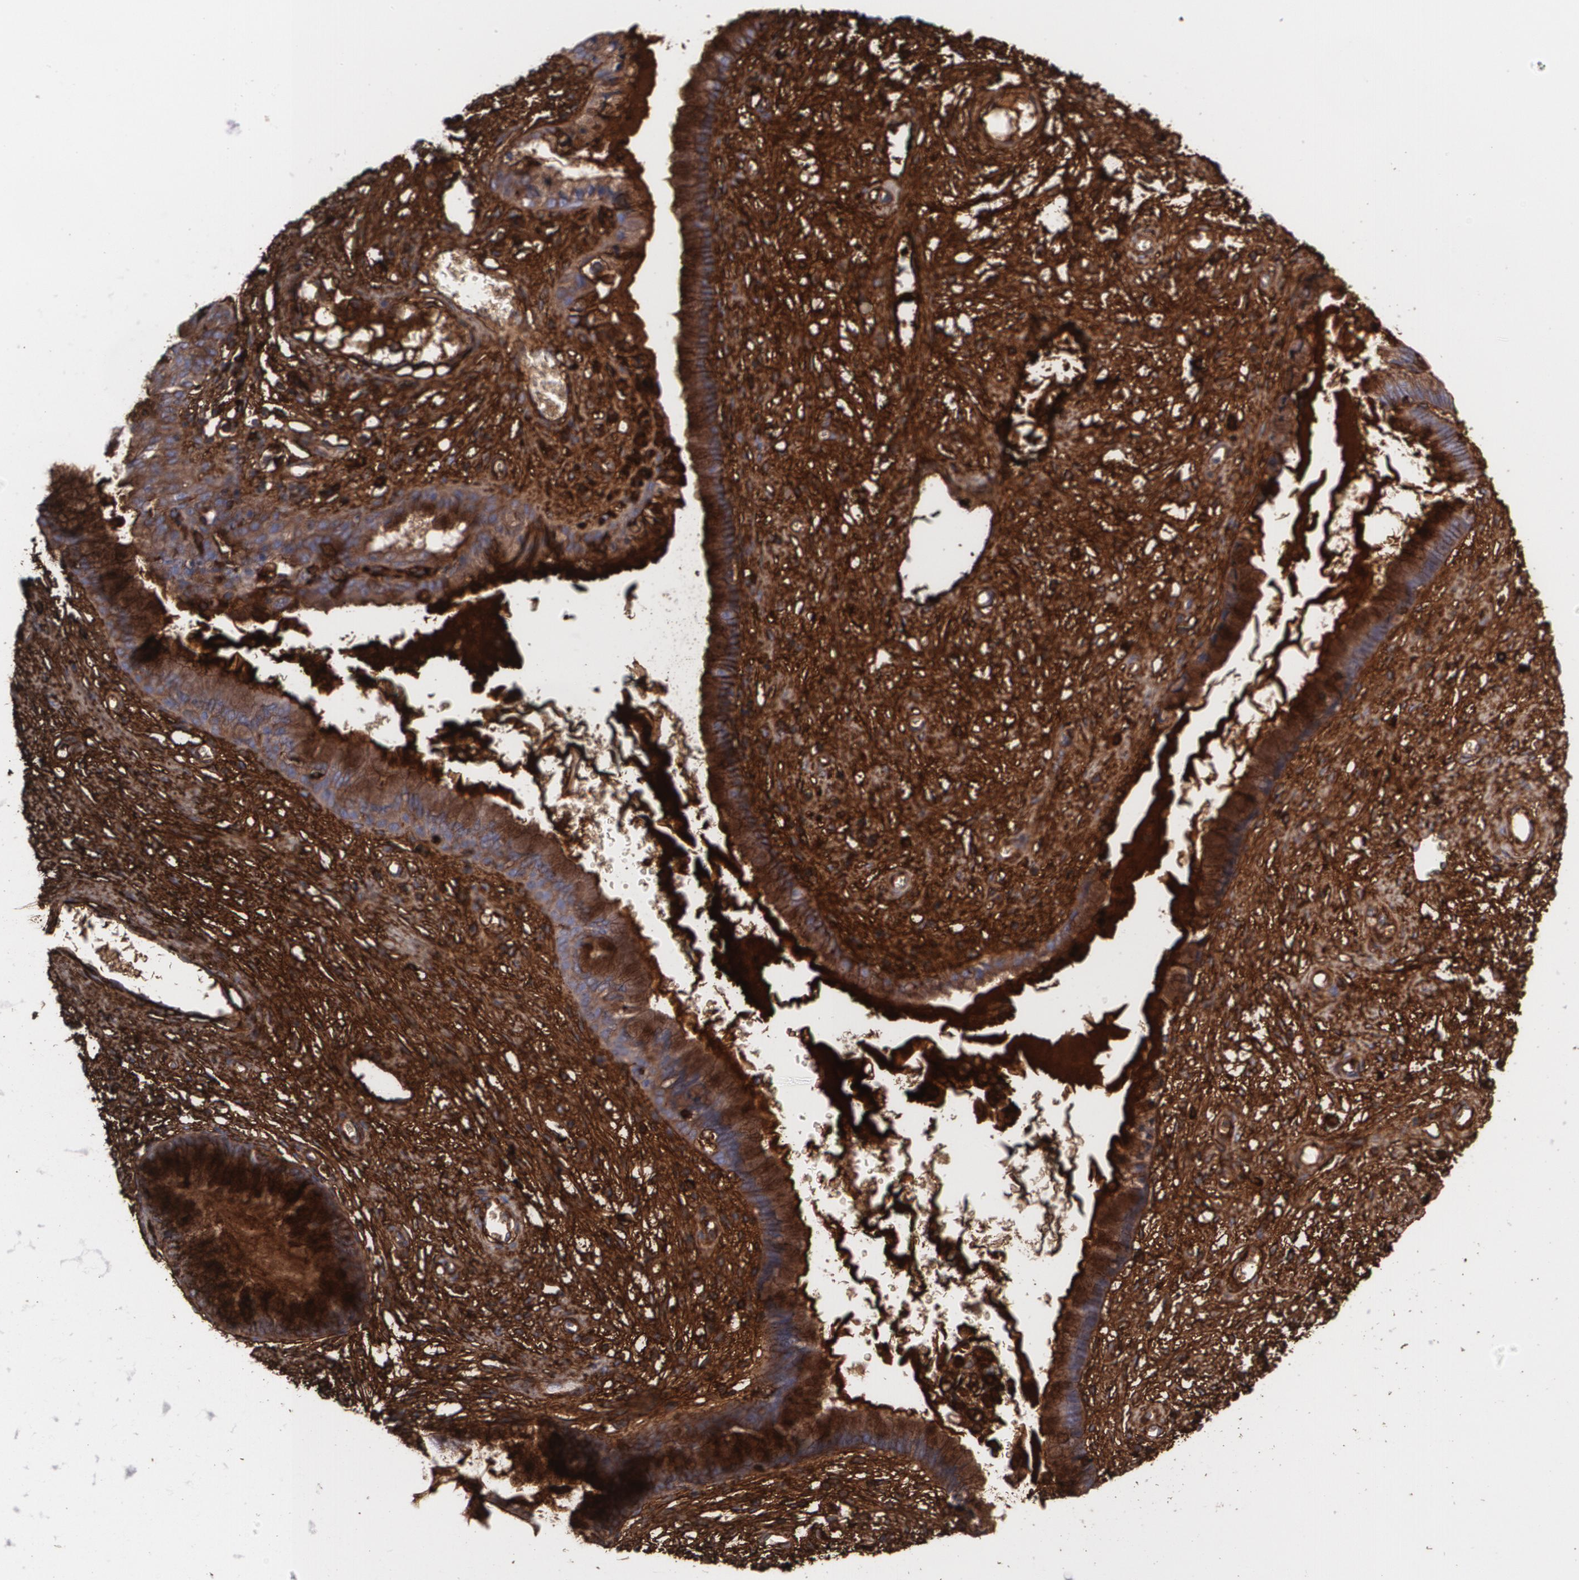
{"staining": {"intensity": "strong", "quantity": ">75%", "location": "cytoplasmic/membranous"}, "tissue": "cervix", "cell_type": "Glandular cells", "image_type": "normal", "snomed": [{"axis": "morphology", "description": "Normal tissue, NOS"}, {"axis": "topography", "description": "Cervix"}], "caption": "Strong cytoplasmic/membranous staining is appreciated in about >75% of glandular cells in unremarkable cervix.", "gene": "FBLN1", "patient": {"sex": "female", "age": 55}}